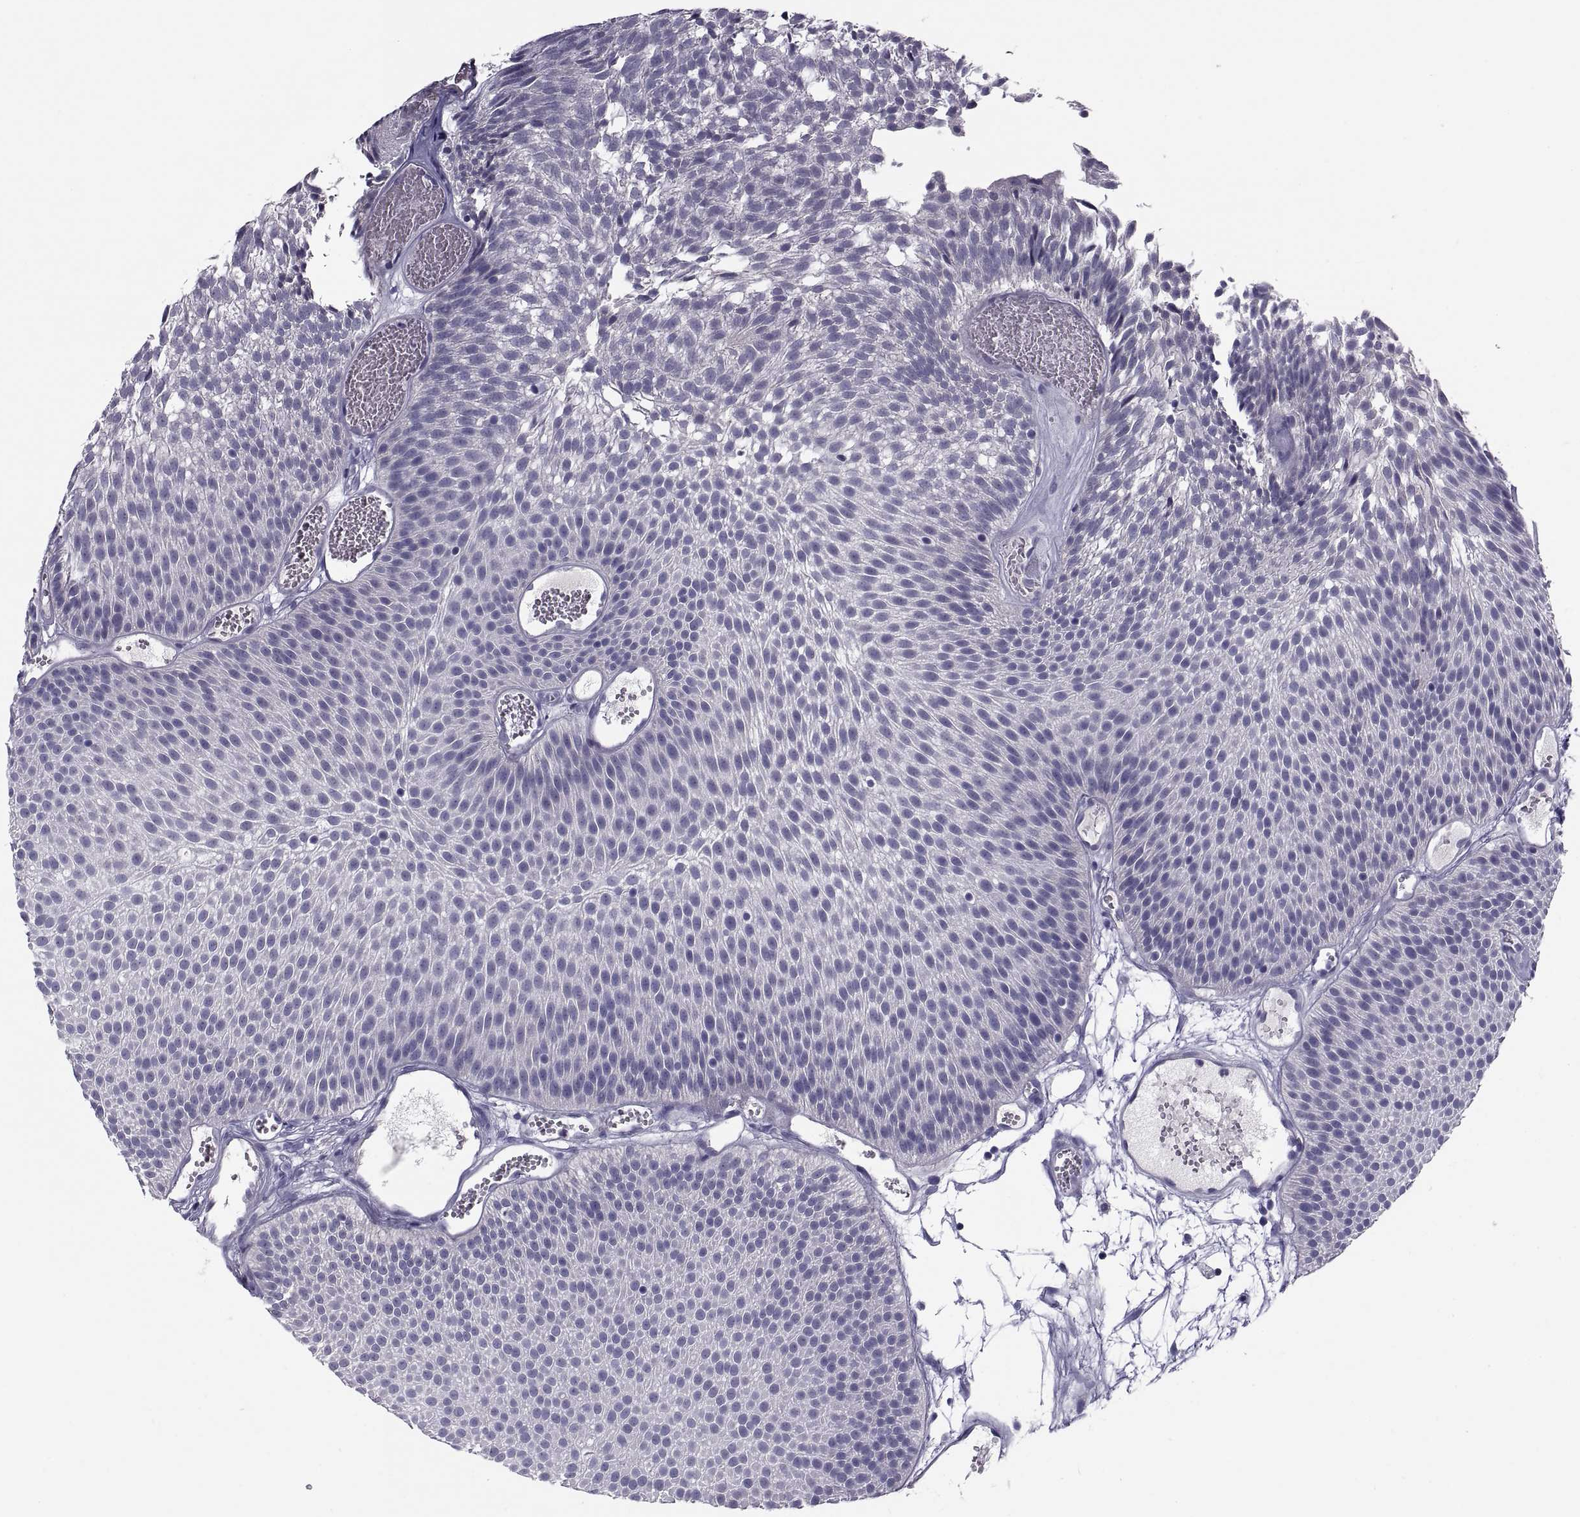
{"staining": {"intensity": "negative", "quantity": "none", "location": "none"}, "tissue": "urothelial cancer", "cell_type": "Tumor cells", "image_type": "cancer", "snomed": [{"axis": "morphology", "description": "Urothelial carcinoma, Low grade"}, {"axis": "topography", "description": "Urinary bladder"}], "caption": "This is an IHC micrograph of urothelial cancer. There is no expression in tumor cells.", "gene": "PDZRN4", "patient": {"sex": "male", "age": 52}}